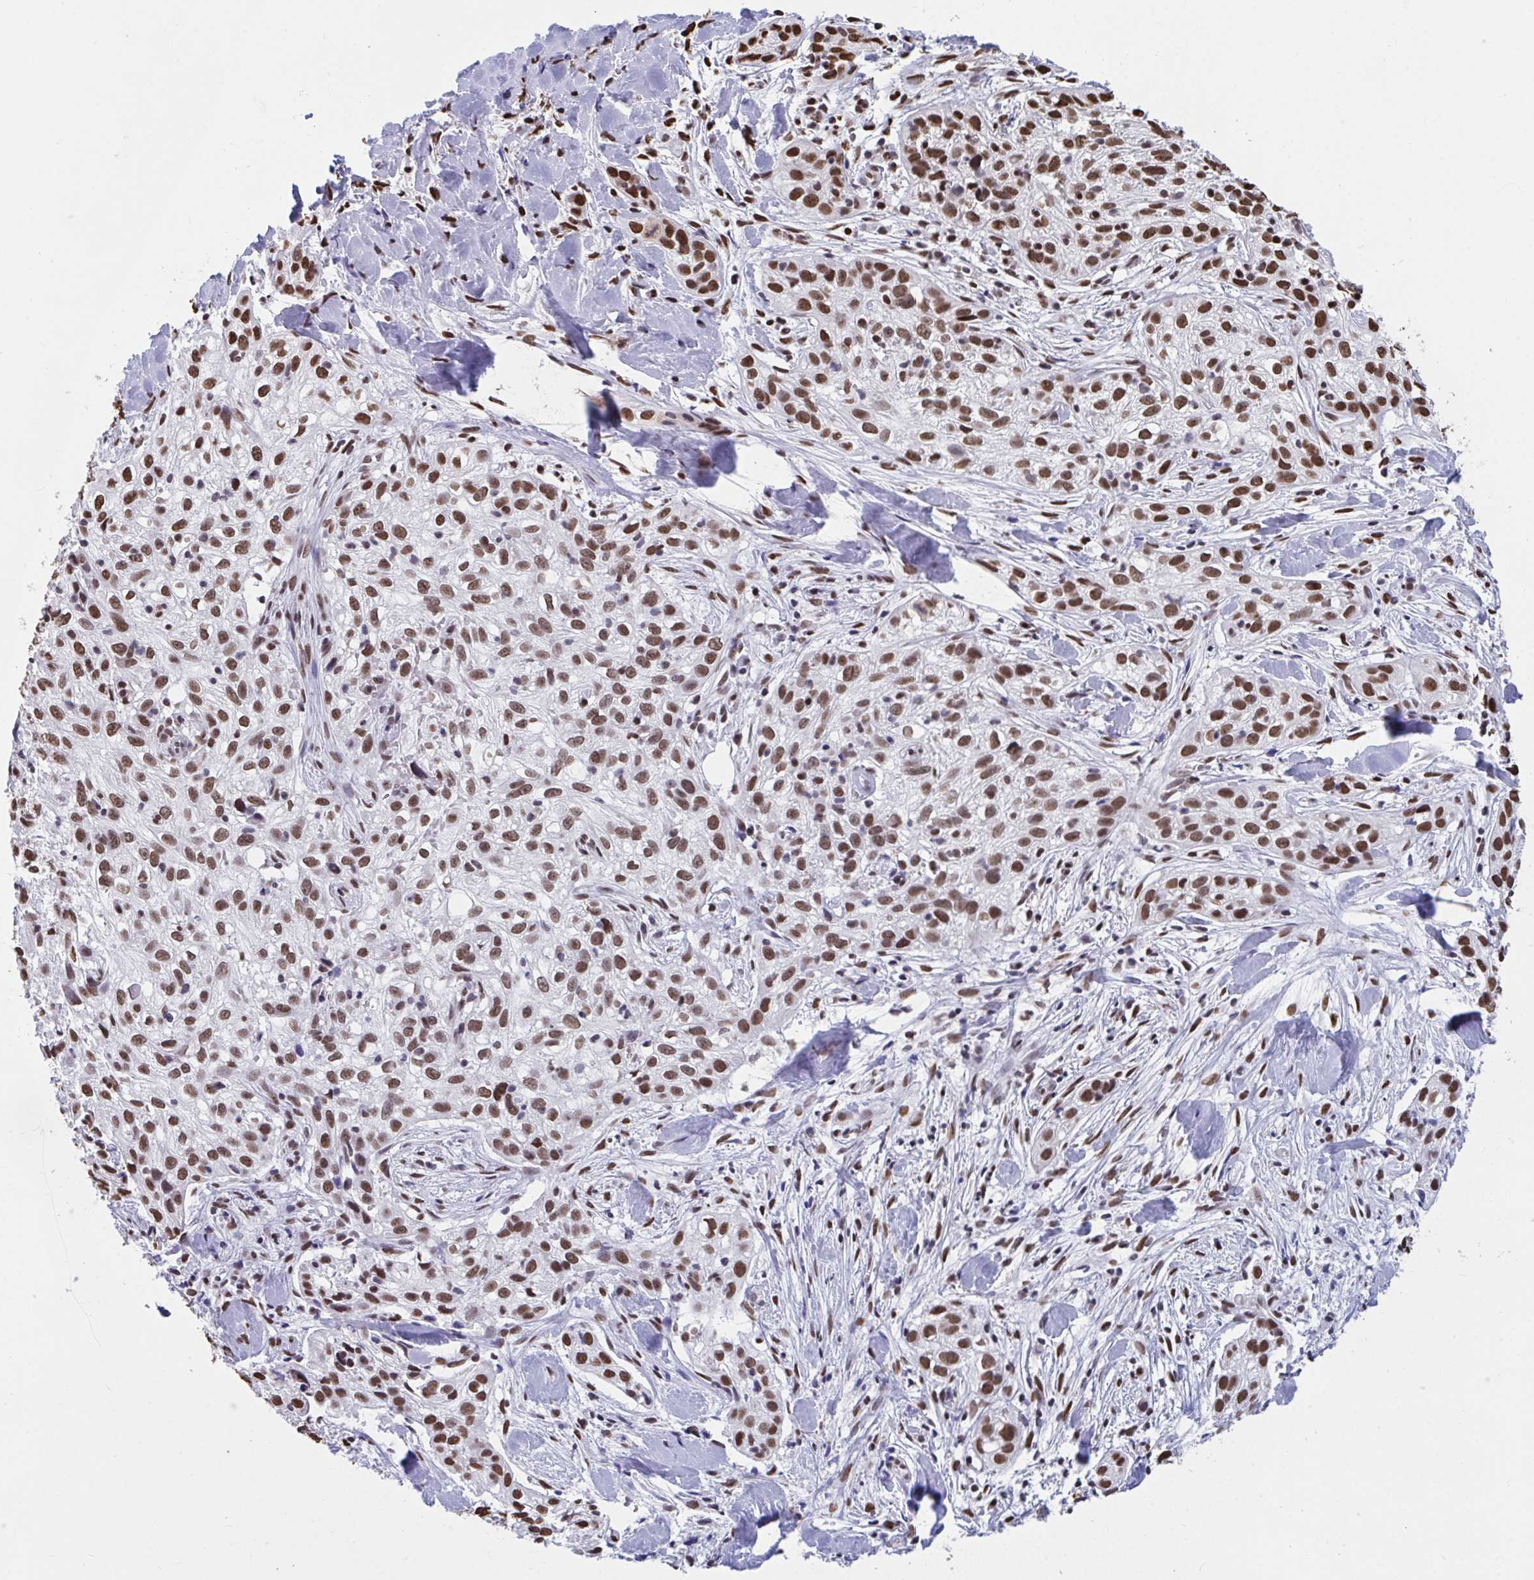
{"staining": {"intensity": "strong", "quantity": ">75%", "location": "nuclear"}, "tissue": "skin cancer", "cell_type": "Tumor cells", "image_type": "cancer", "snomed": [{"axis": "morphology", "description": "Squamous cell carcinoma, NOS"}, {"axis": "topography", "description": "Skin"}], "caption": "Skin cancer (squamous cell carcinoma) stained for a protein (brown) demonstrates strong nuclear positive staining in about >75% of tumor cells.", "gene": "HNRNPDL", "patient": {"sex": "male", "age": 82}}